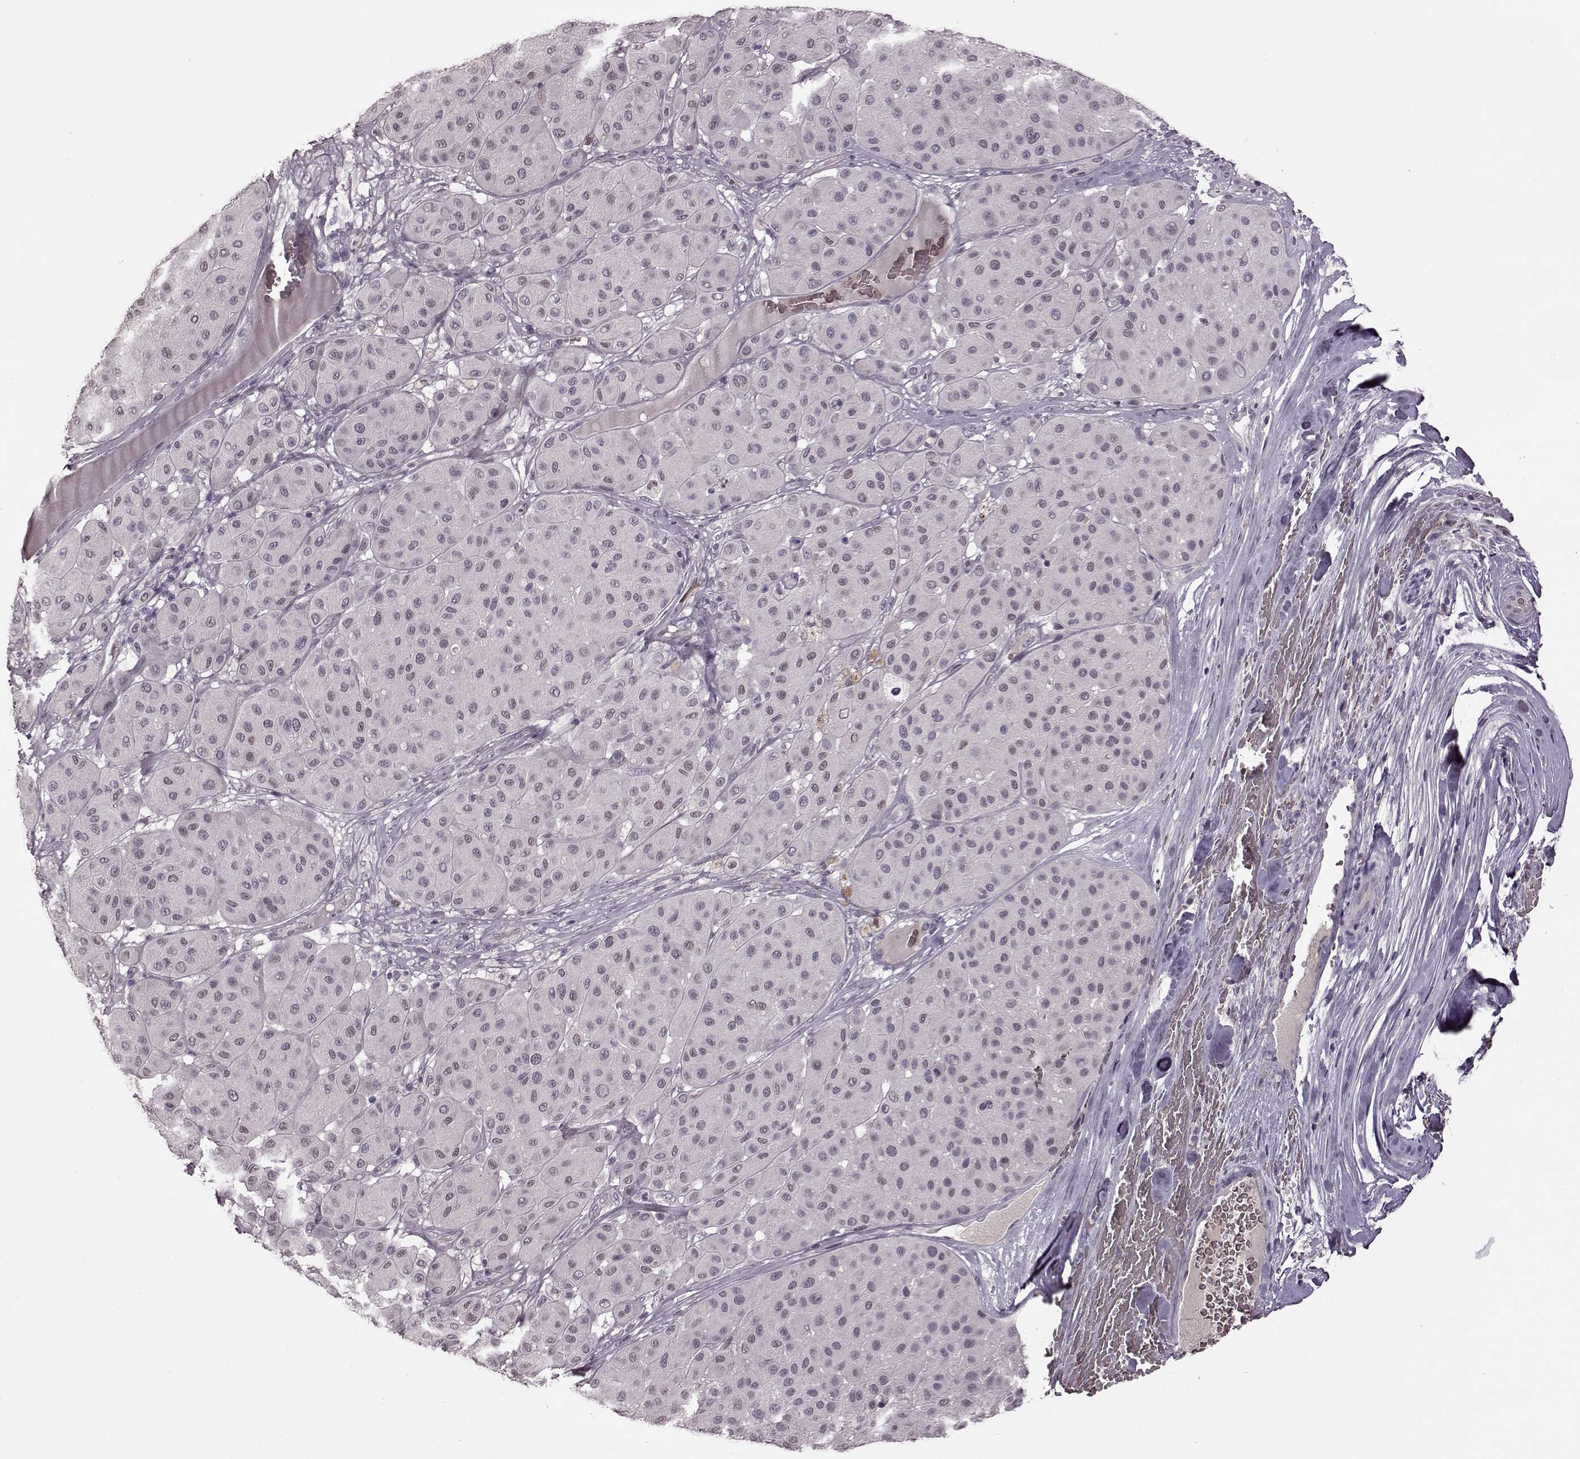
{"staining": {"intensity": "negative", "quantity": "none", "location": "none"}, "tissue": "melanoma", "cell_type": "Tumor cells", "image_type": "cancer", "snomed": [{"axis": "morphology", "description": "Malignant melanoma, Metastatic site"}, {"axis": "topography", "description": "Smooth muscle"}], "caption": "Tumor cells show no significant staining in melanoma.", "gene": "CNGA3", "patient": {"sex": "male", "age": 41}}